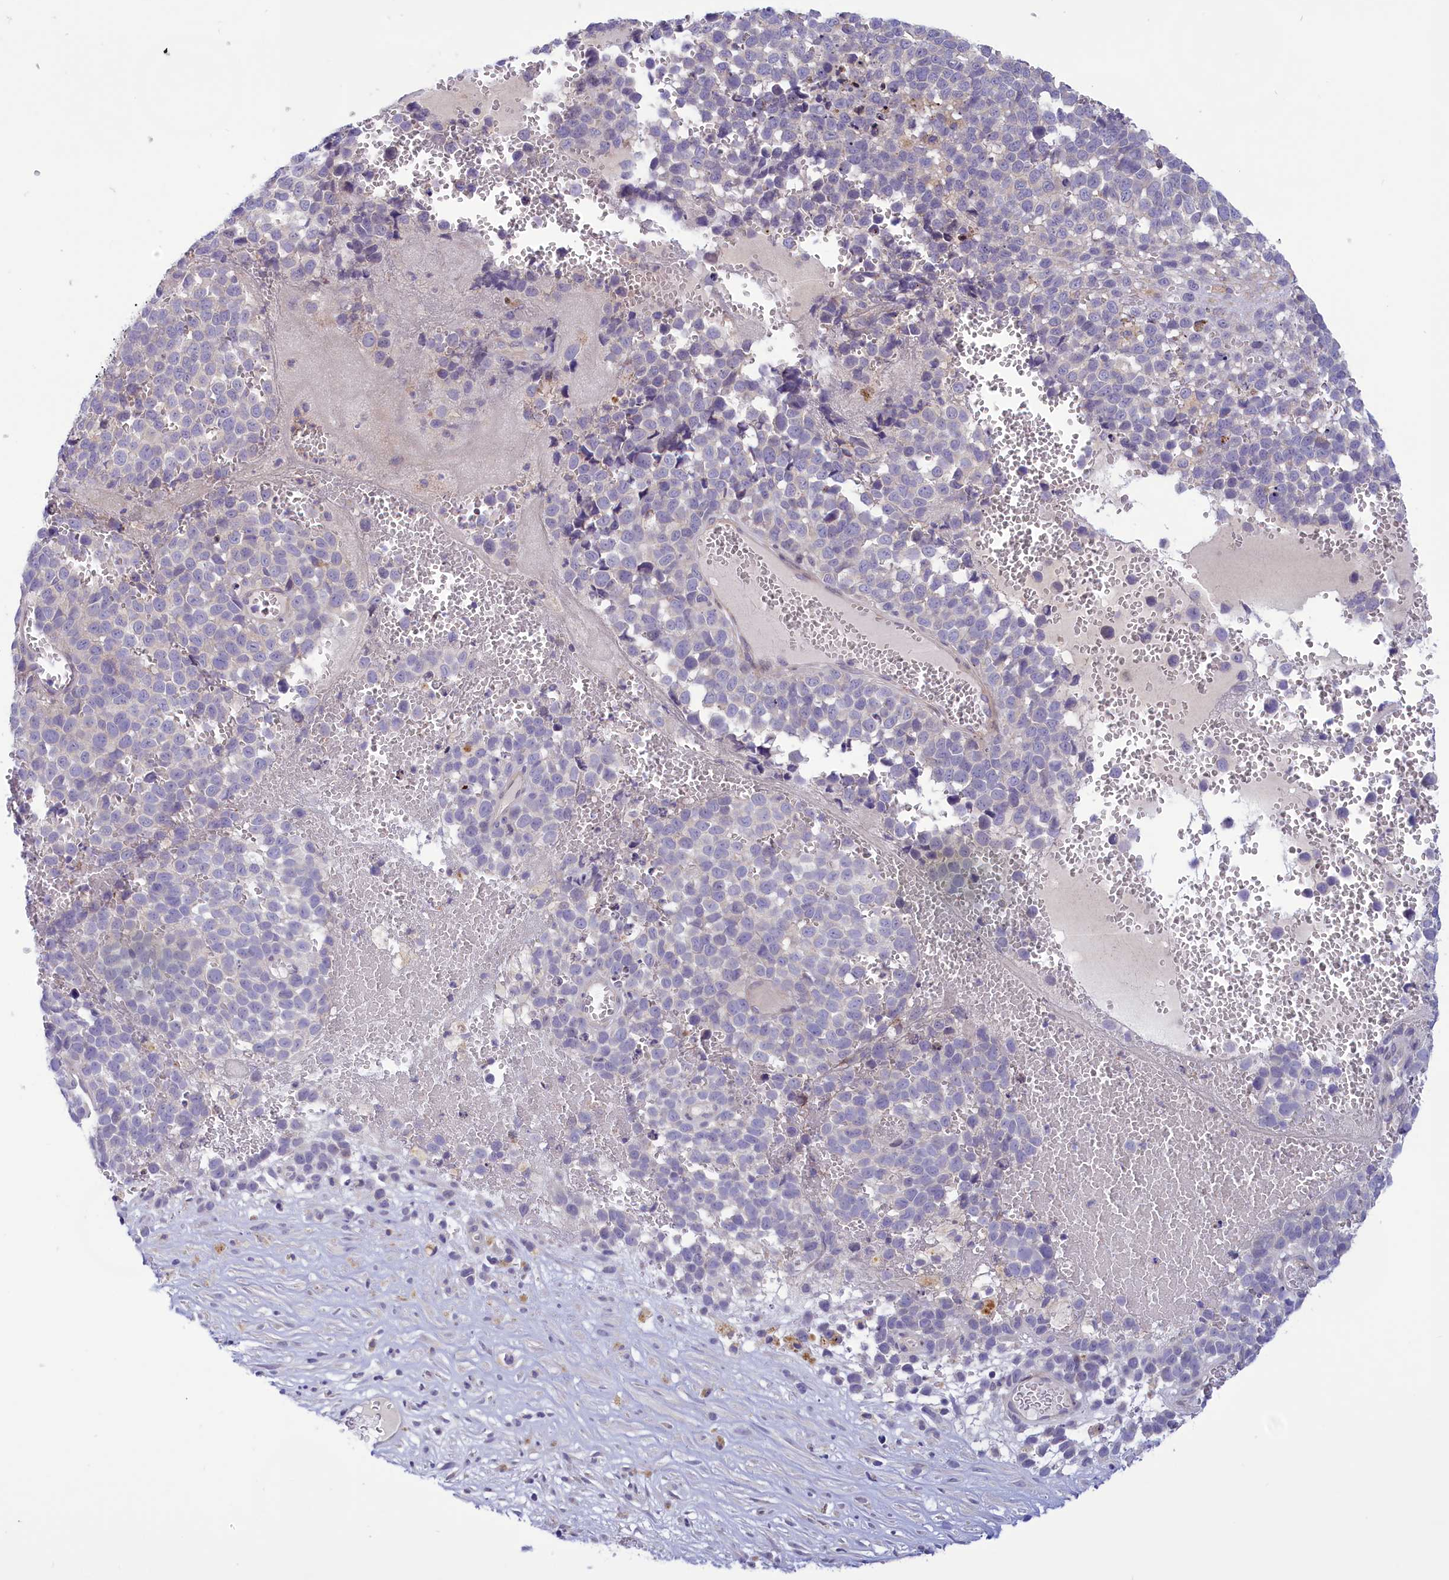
{"staining": {"intensity": "negative", "quantity": "none", "location": "none"}, "tissue": "melanoma", "cell_type": "Tumor cells", "image_type": "cancer", "snomed": [{"axis": "morphology", "description": "Malignant melanoma, NOS"}, {"axis": "topography", "description": "Nose, NOS"}], "caption": "An immunohistochemistry (IHC) histopathology image of malignant melanoma is shown. There is no staining in tumor cells of malignant melanoma.", "gene": "CORO2A", "patient": {"sex": "female", "age": 48}}